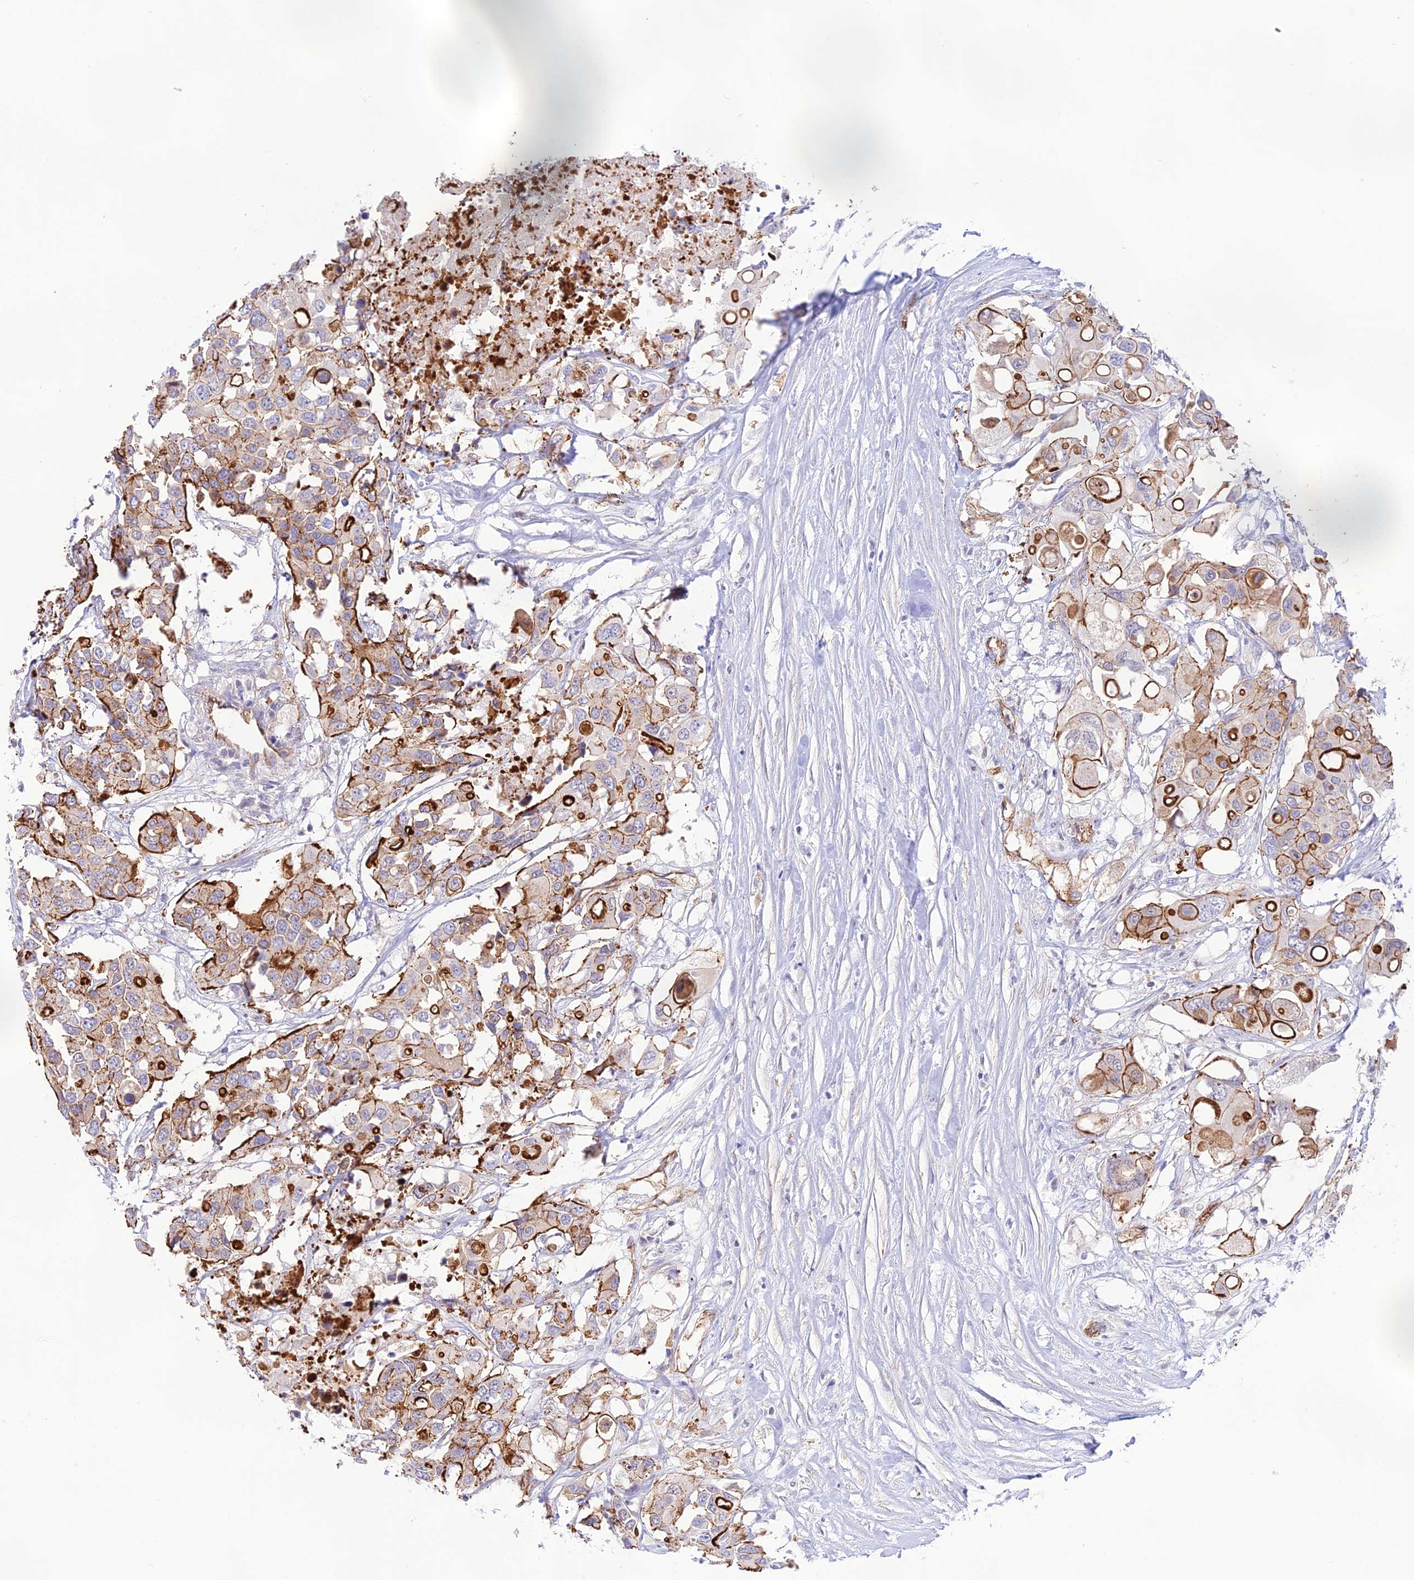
{"staining": {"intensity": "strong", "quantity": "25%-75%", "location": "cytoplasmic/membranous"}, "tissue": "colorectal cancer", "cell_type": "Tumor cells", "image_type": "cancer", "snomed": [{"axis": "morphology", "description": "Adenocarcinoma, NOS"}, {"axis": "topography", "description": "Colon"}], "caption": "Human colorectal adenocarcinoma stained with a protein marker exhibits strong staining in tumor cells.", "gene": "YPEL5", "patient": {"sex": "male", "age": 77}}